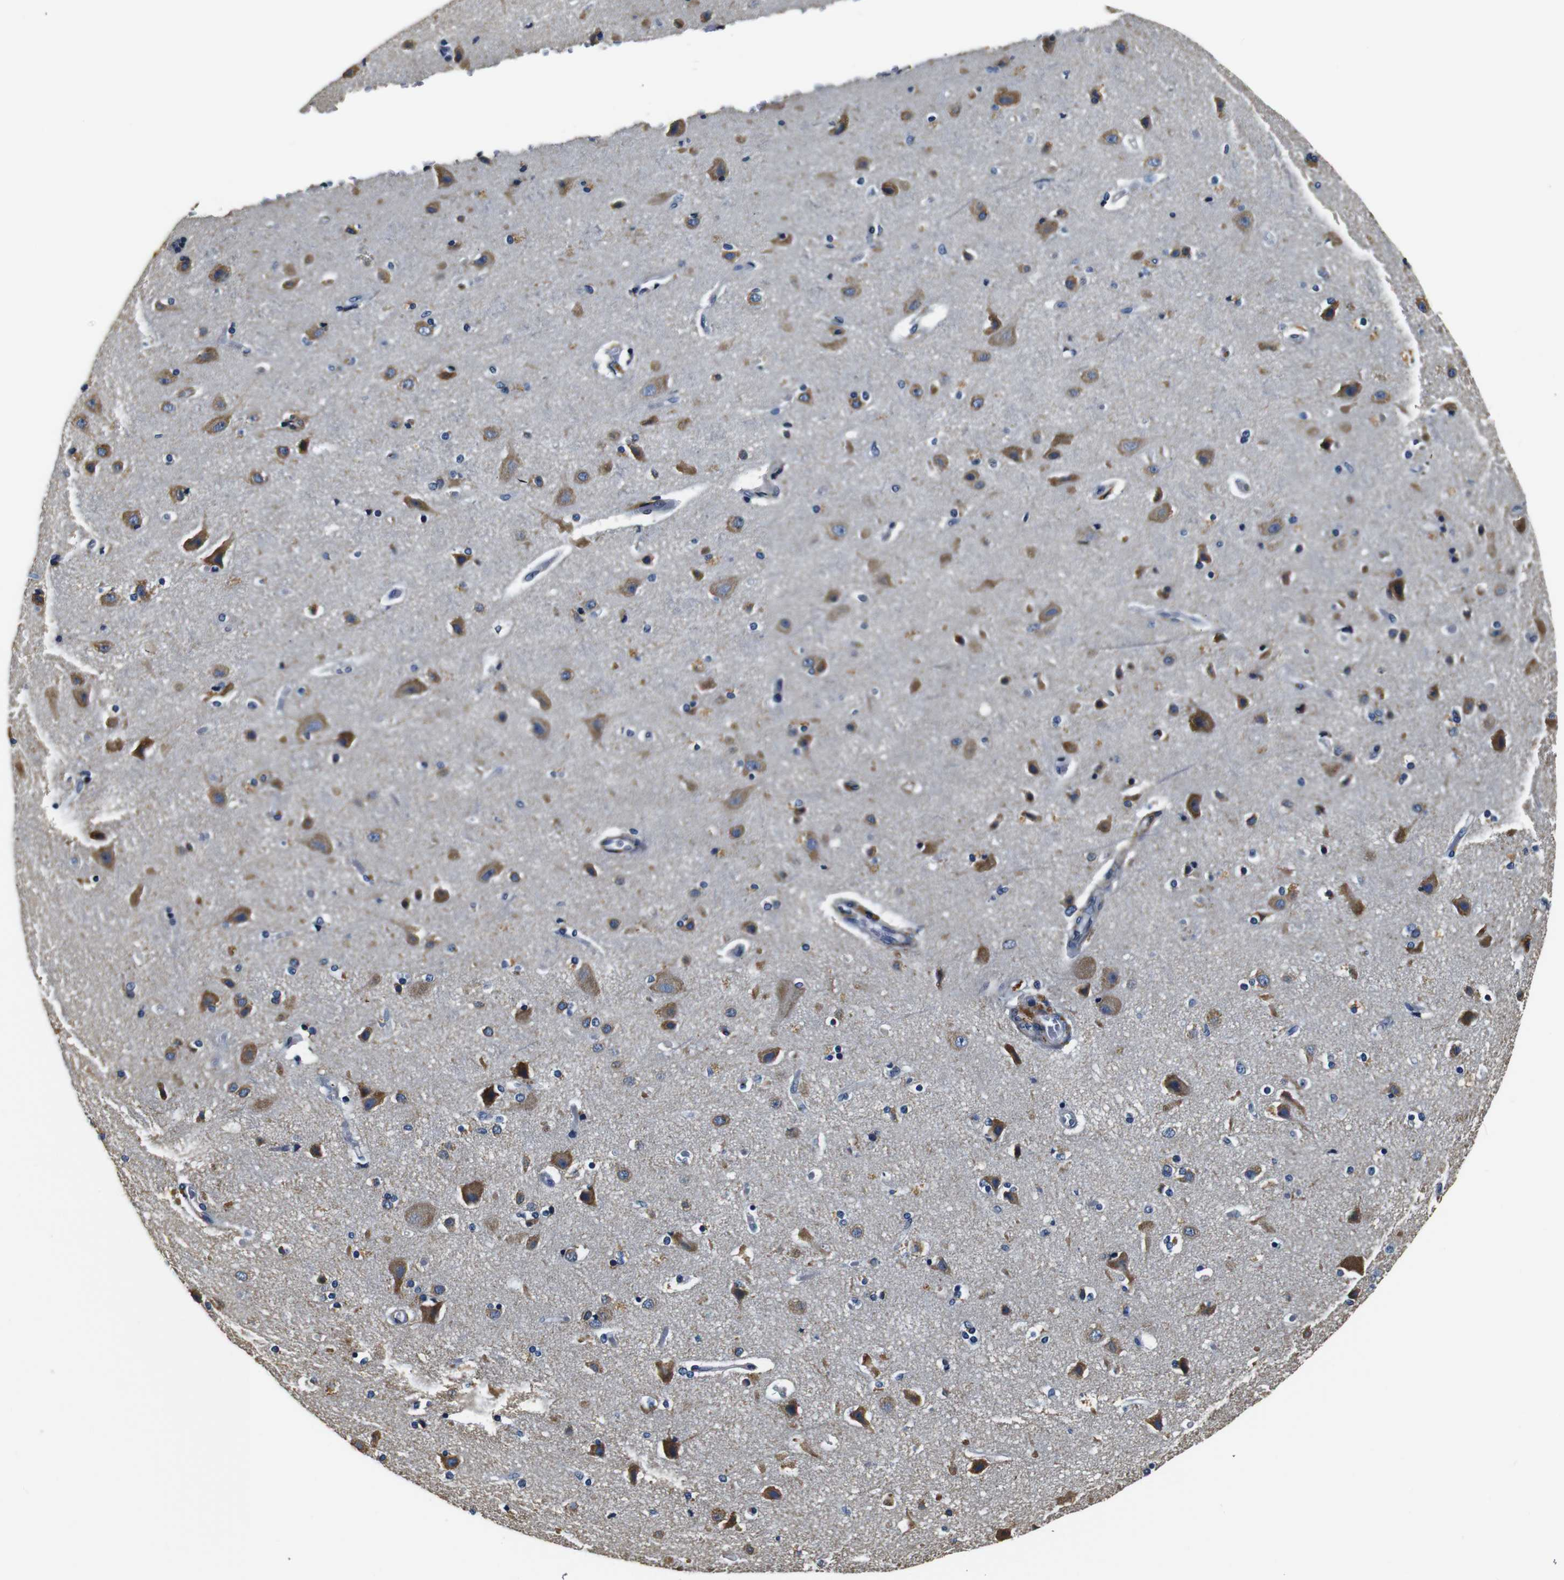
{"staining": {"intensity": "negative", "quantity": "none", "location": "none"}, "tissue": "cerebral cortex", "cell_type": "Endothelial cells", "image_type": "normal", "snomed": [{"axis": "morphology", "description": "Normal tissue, NOS"}, {"axis": "topography", "description": "Cerebral cortex"}], "caption": "Protein analysis of benign cerebral cortex shows no significant staining in endothelial cells.", "gene": "COL1A1", "patient": {"sex": "female", "age": 54}}